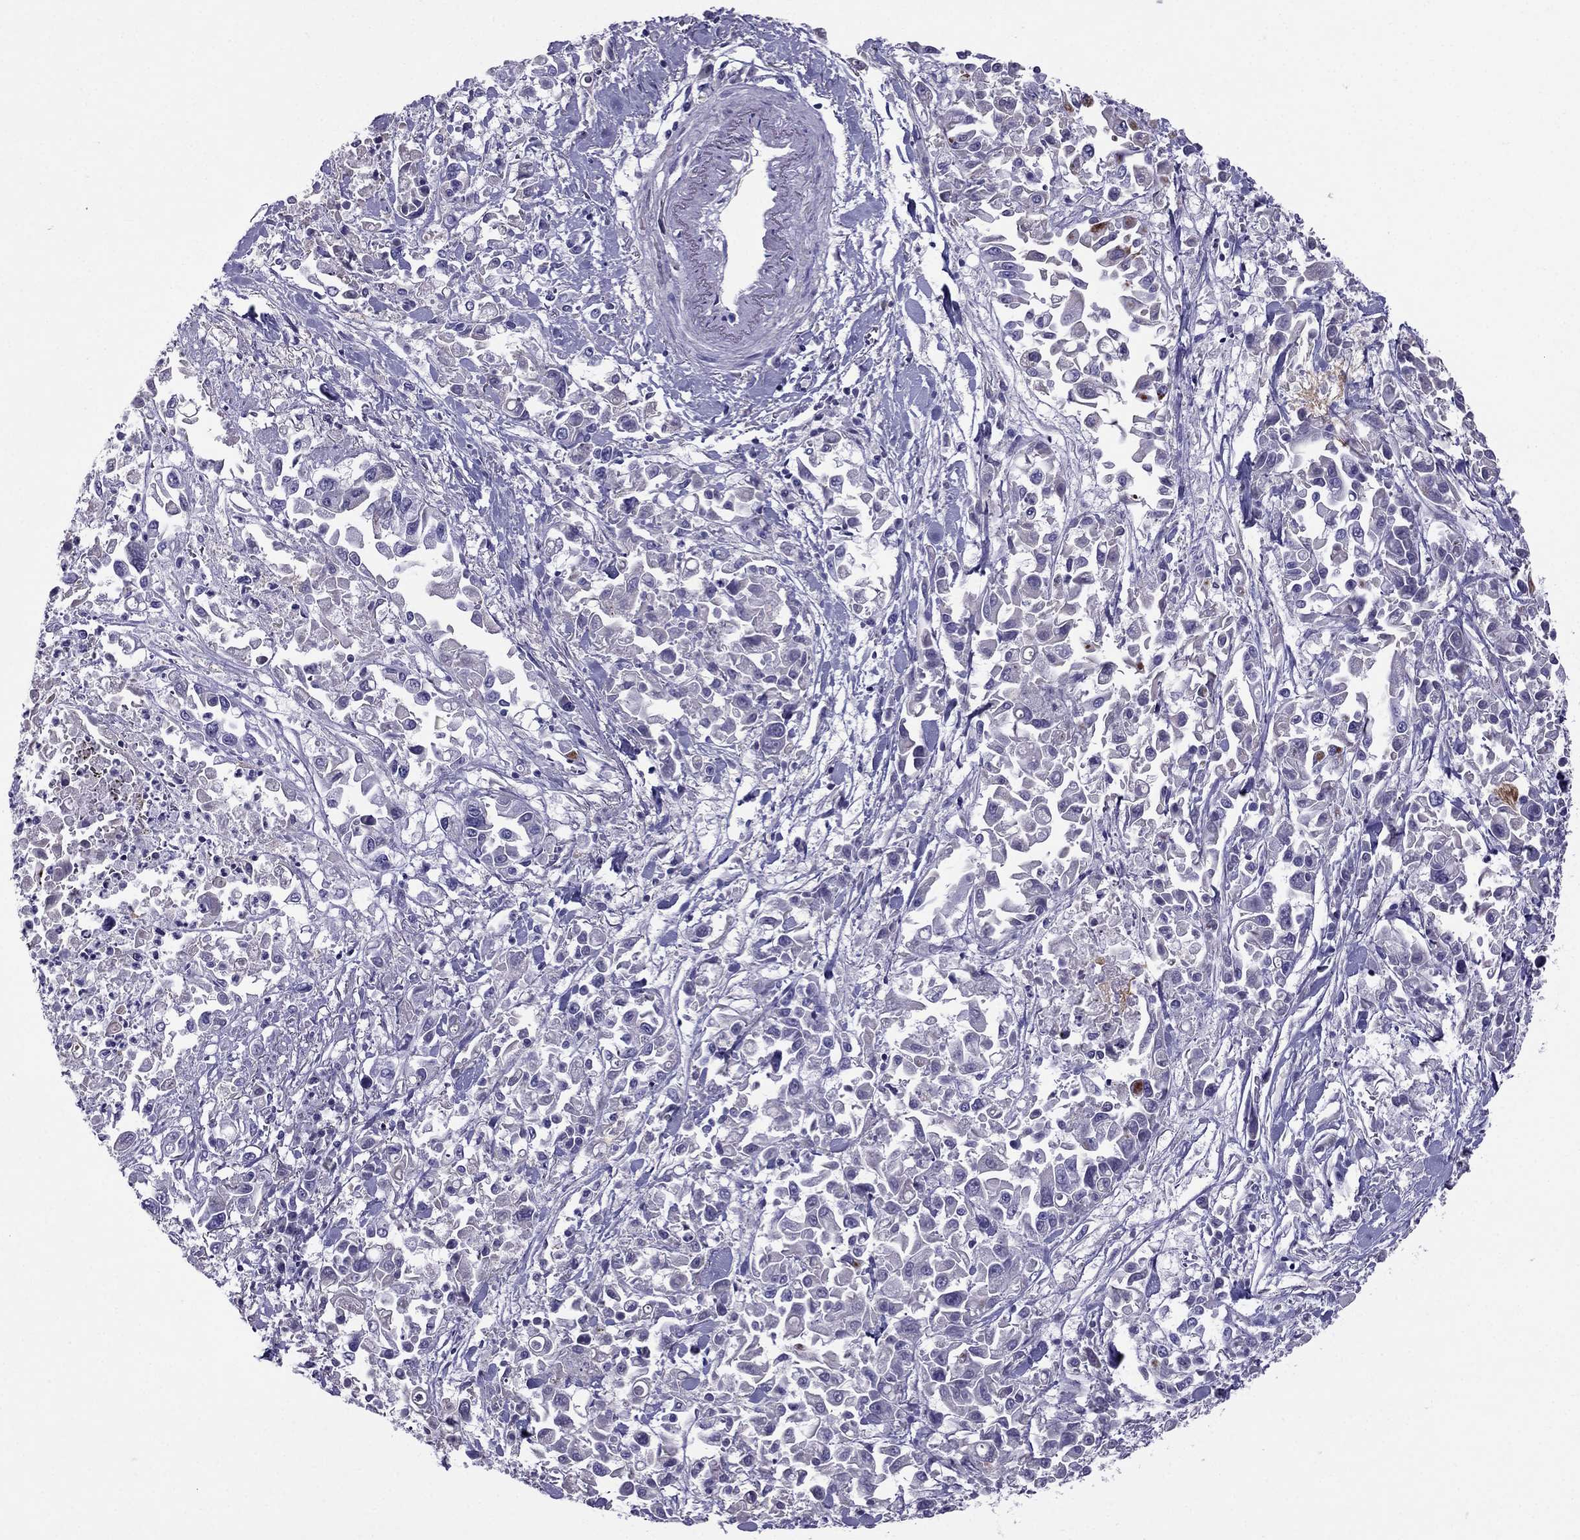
{"staining": {"intensity": "negative", "quantity": "none", "location": "none"}, "tissue": "pancreatic cancer", "cell_type": "Tumor cells", "image_type": "cancer", "snomed": [{"axis": "morphology", "description": "Adenocarcinoma, NOS"}, {"axis": "topography", "description": "Pancreas"}], "caption": "IHC micrograph of neoplastic tissue: human pancreatic cancer (adenocarcinoma) stained with DAB (3,3'-diaminobenzidine) displays no significant protein positivity in tumor cells. The staining is performed using DAB brown chromogen with nuclei counter-stained in using hematoxylin.", "gene": "TBC1D21", "patient": {"sex": "female", "age": 83}}